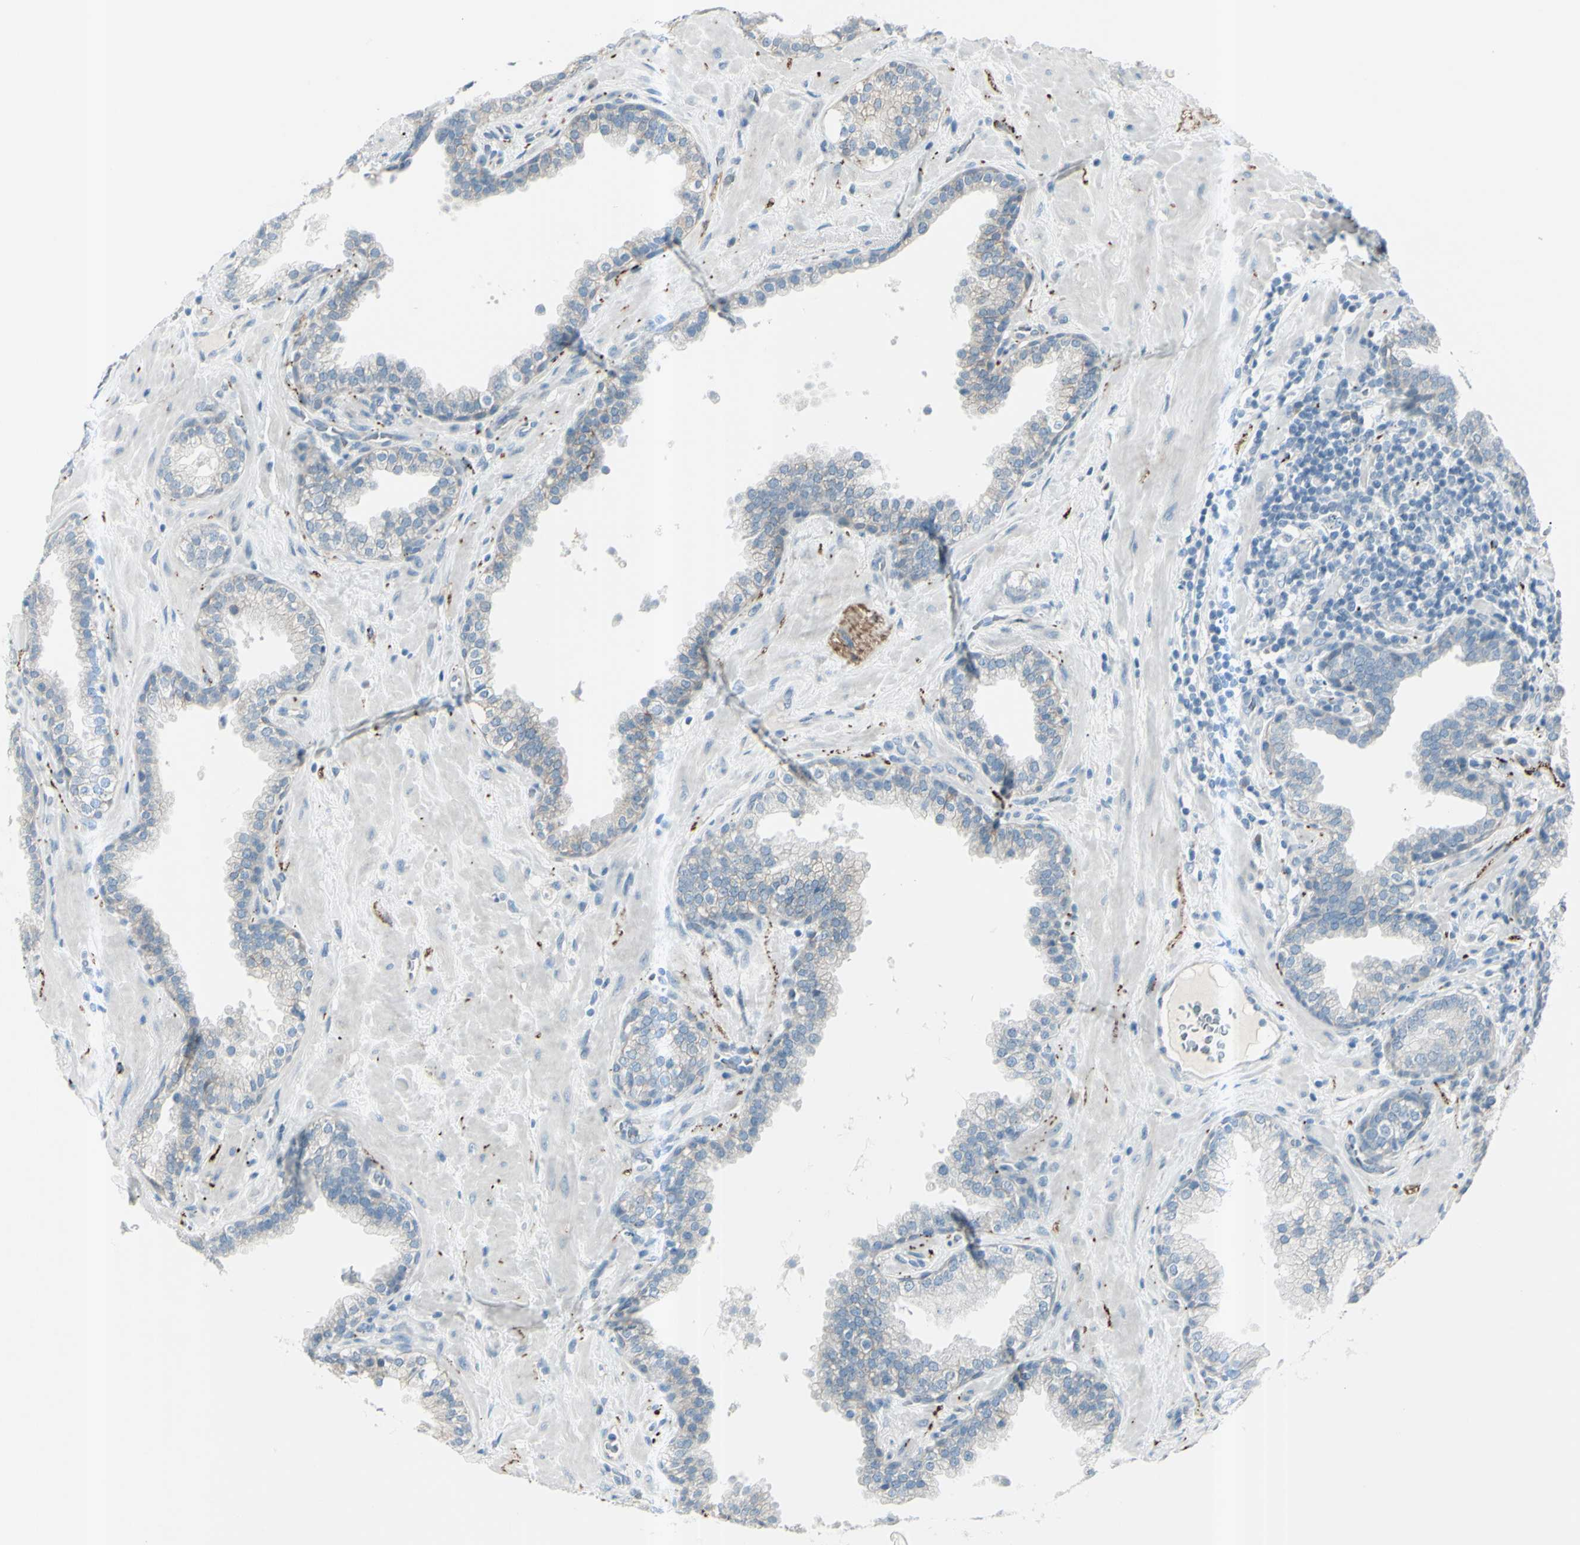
{"staining": {"intensity": "negative", "quantity": "none", "location": "none"}, "tissue": "prostate", "cell_type": "Glandular cells", "image_type": "normal", "snomed": [{"axis": "morphology", "description": "Normal tissue, NOS"}, {"axis": "topography", "description": "Prostate"}], "caption": "The histopathology image displays no staining of glandular cells in normal prostate.", "gene": "GPR34", "patient": {"sex": "male", "age": 51}}